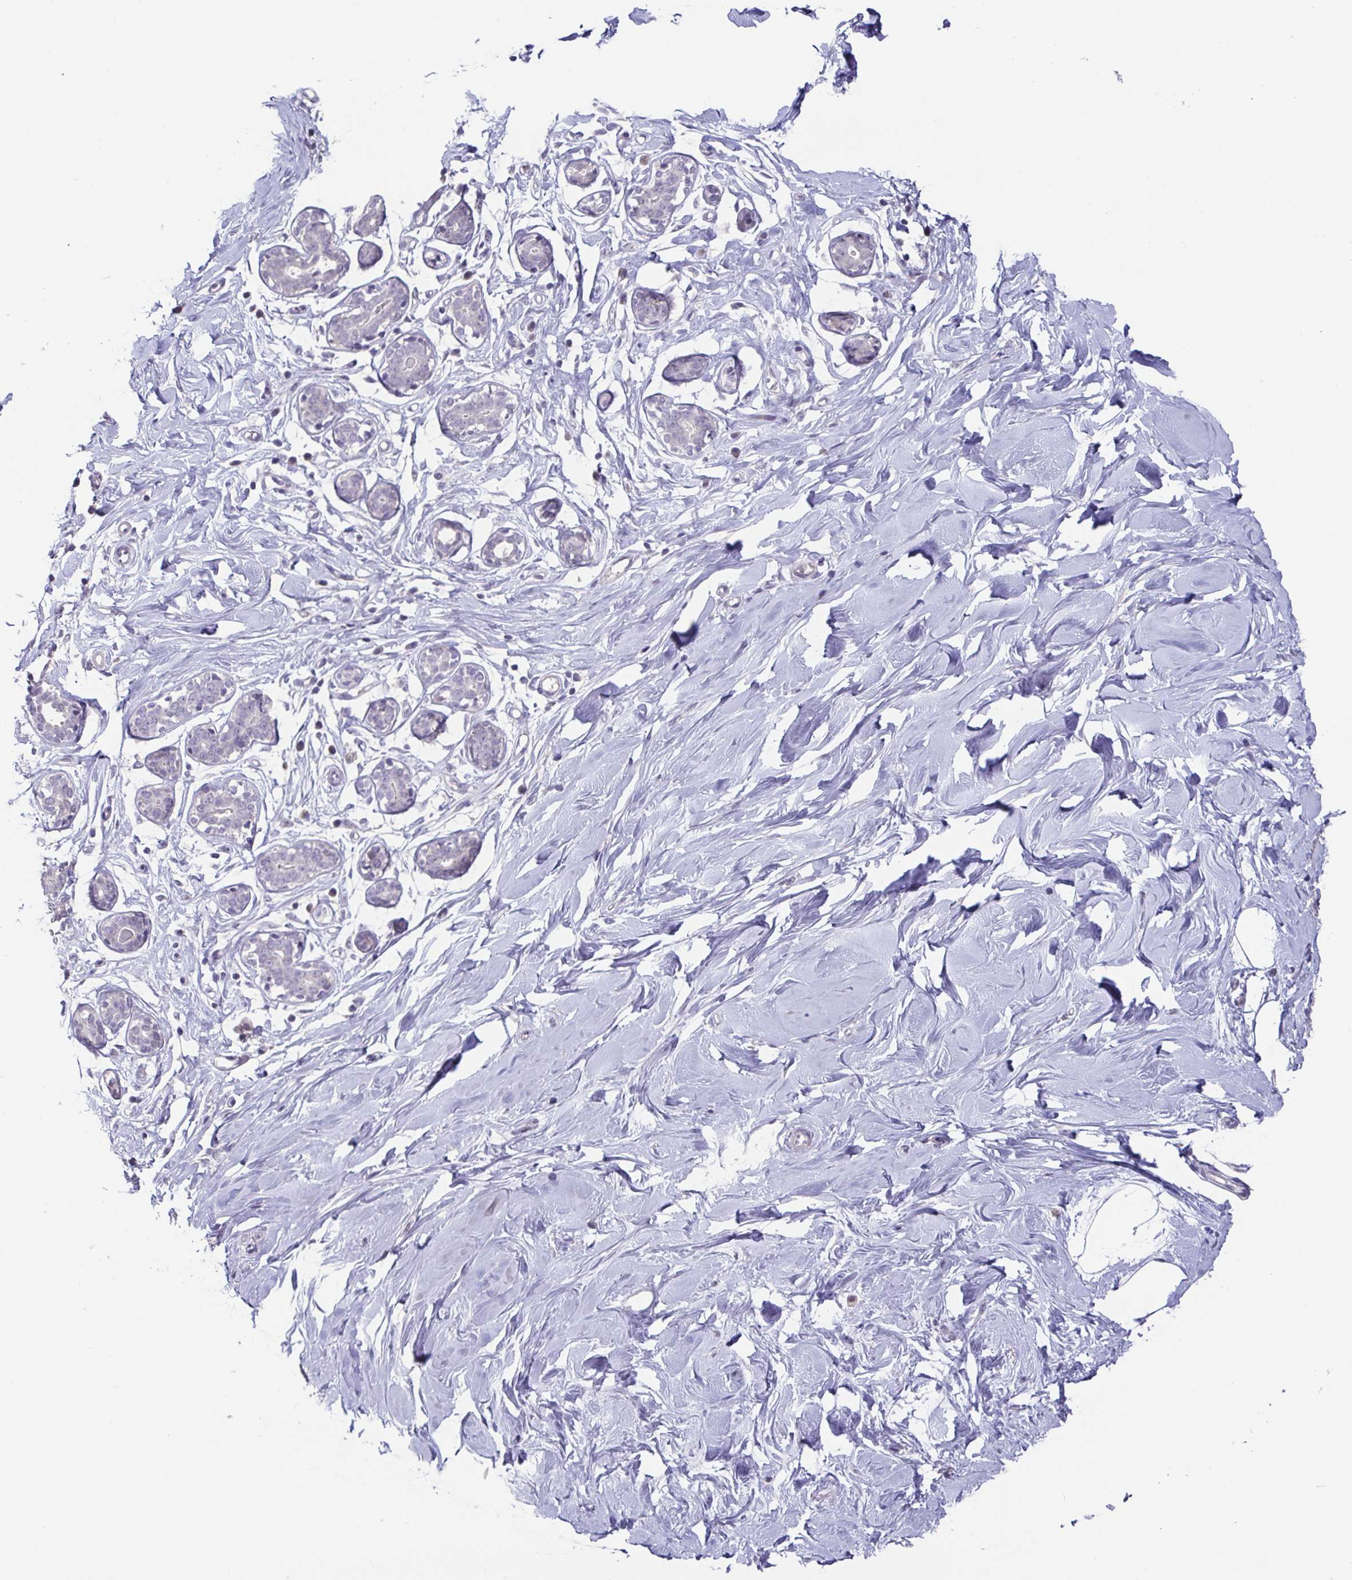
{"staining": {"intensity": "negative", "quantity": "none", "location": "none"}, "tissue": "breast", "cell_type": "Adipocytes", "image_type": "normal", "snomed": [{"axis": "morphology", "description": "Normal tissue, NOS"}, {"axis": "topography", "description": "Breast"}], "caption": "Adipocytes show no significant expression in normal breast.", "gene": "GHRL", "patient": {"sex": "female", "age": 27}}